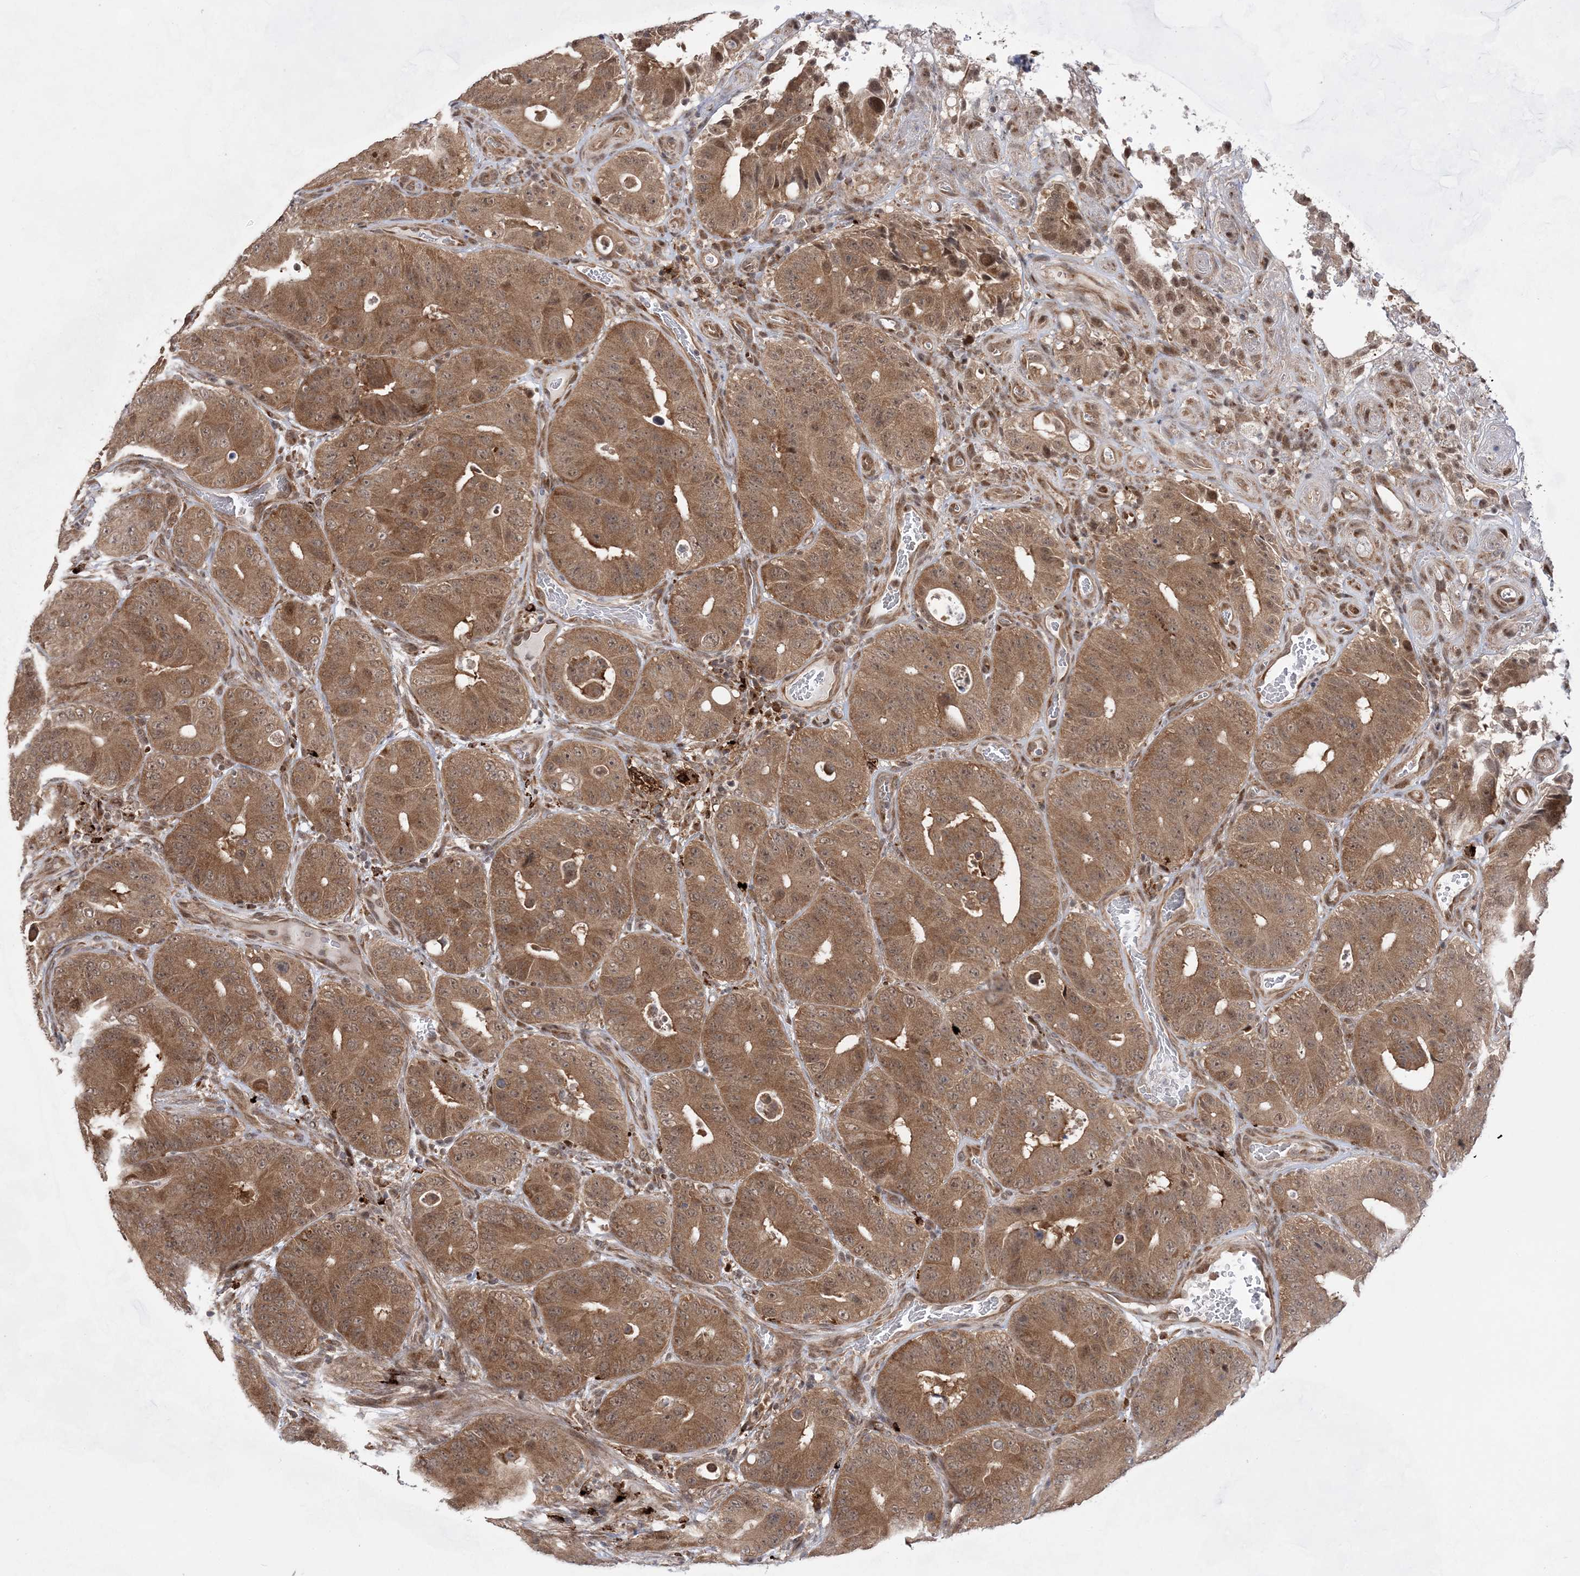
{"staining": {"intensity": "moderate", "quantity": ">75%", "location": "cytoplasmic/membranous"}, "tissue": "colorectal cancer", "cell_type": "Tumor cells", "image_type": "cancer", "snomed": [{"axis": "morphology", "description": "Adenocarcinoma, NOS"}, {"axis": "topography", "description": "Colon"}], "caption": "Protein expression analysis of human colorectal adenocarcinoma reveals moderate cytoplasmic/membranous staining in about >75% of tumor cells.", "gene": "ANAPC15", "patient": {"sex": "male", "age": 83}}